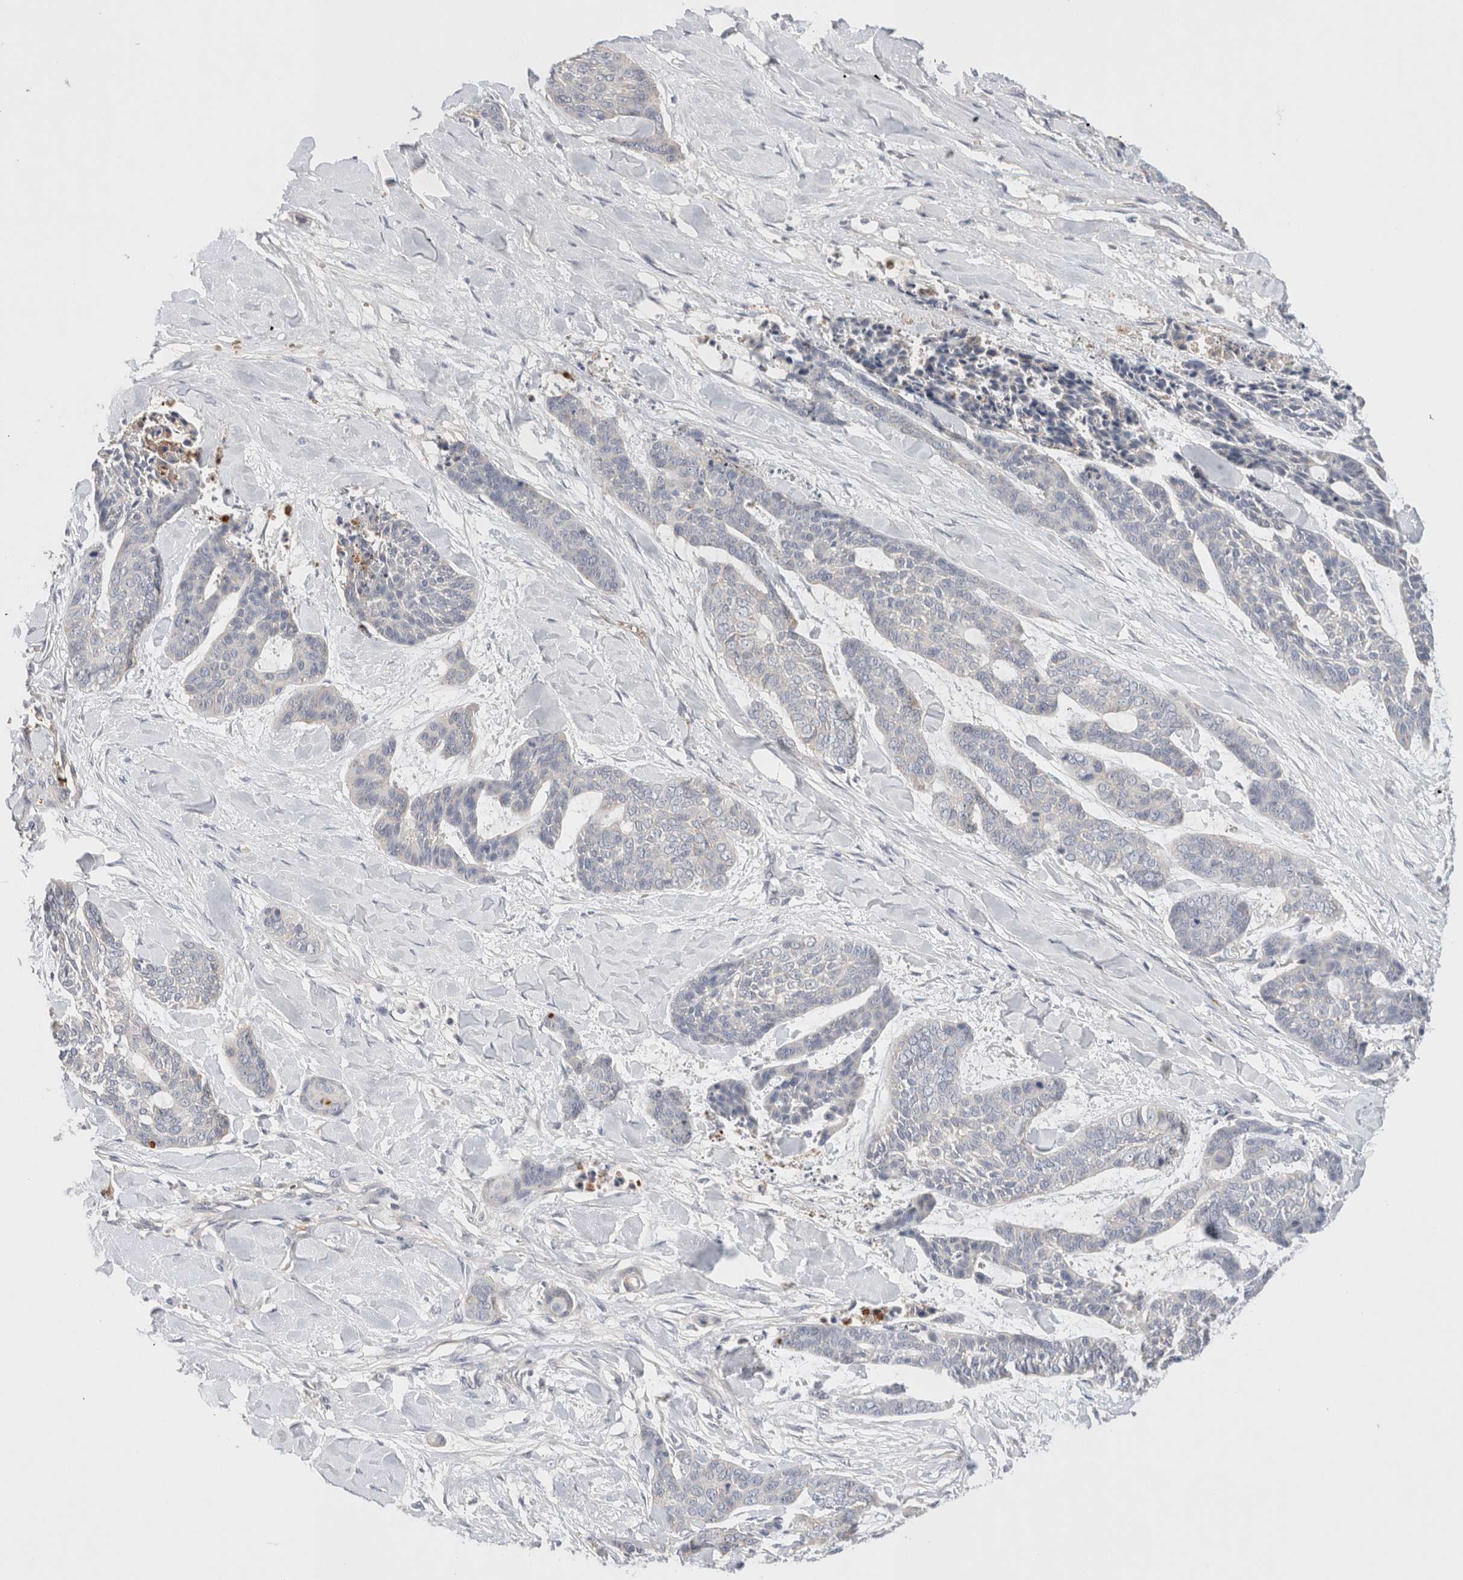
{"staining": {"intensity": "negative", "quantity": "none", "location": "none"}, "tissue": "skin cancer", "cell_type": "Tumor cells", "image_type": "cancer", "snomed": [{"axis": "morphology", "description": "Basal cell carcinoma"}, {"axis": "topography", "description": "Skin"}], "caption": "Protein analysis of basal cell carcinoma (skin) shows no significant staining in tumor cells.", "gene": "MST1", "patient": {"sex": "female", "age": 64}}